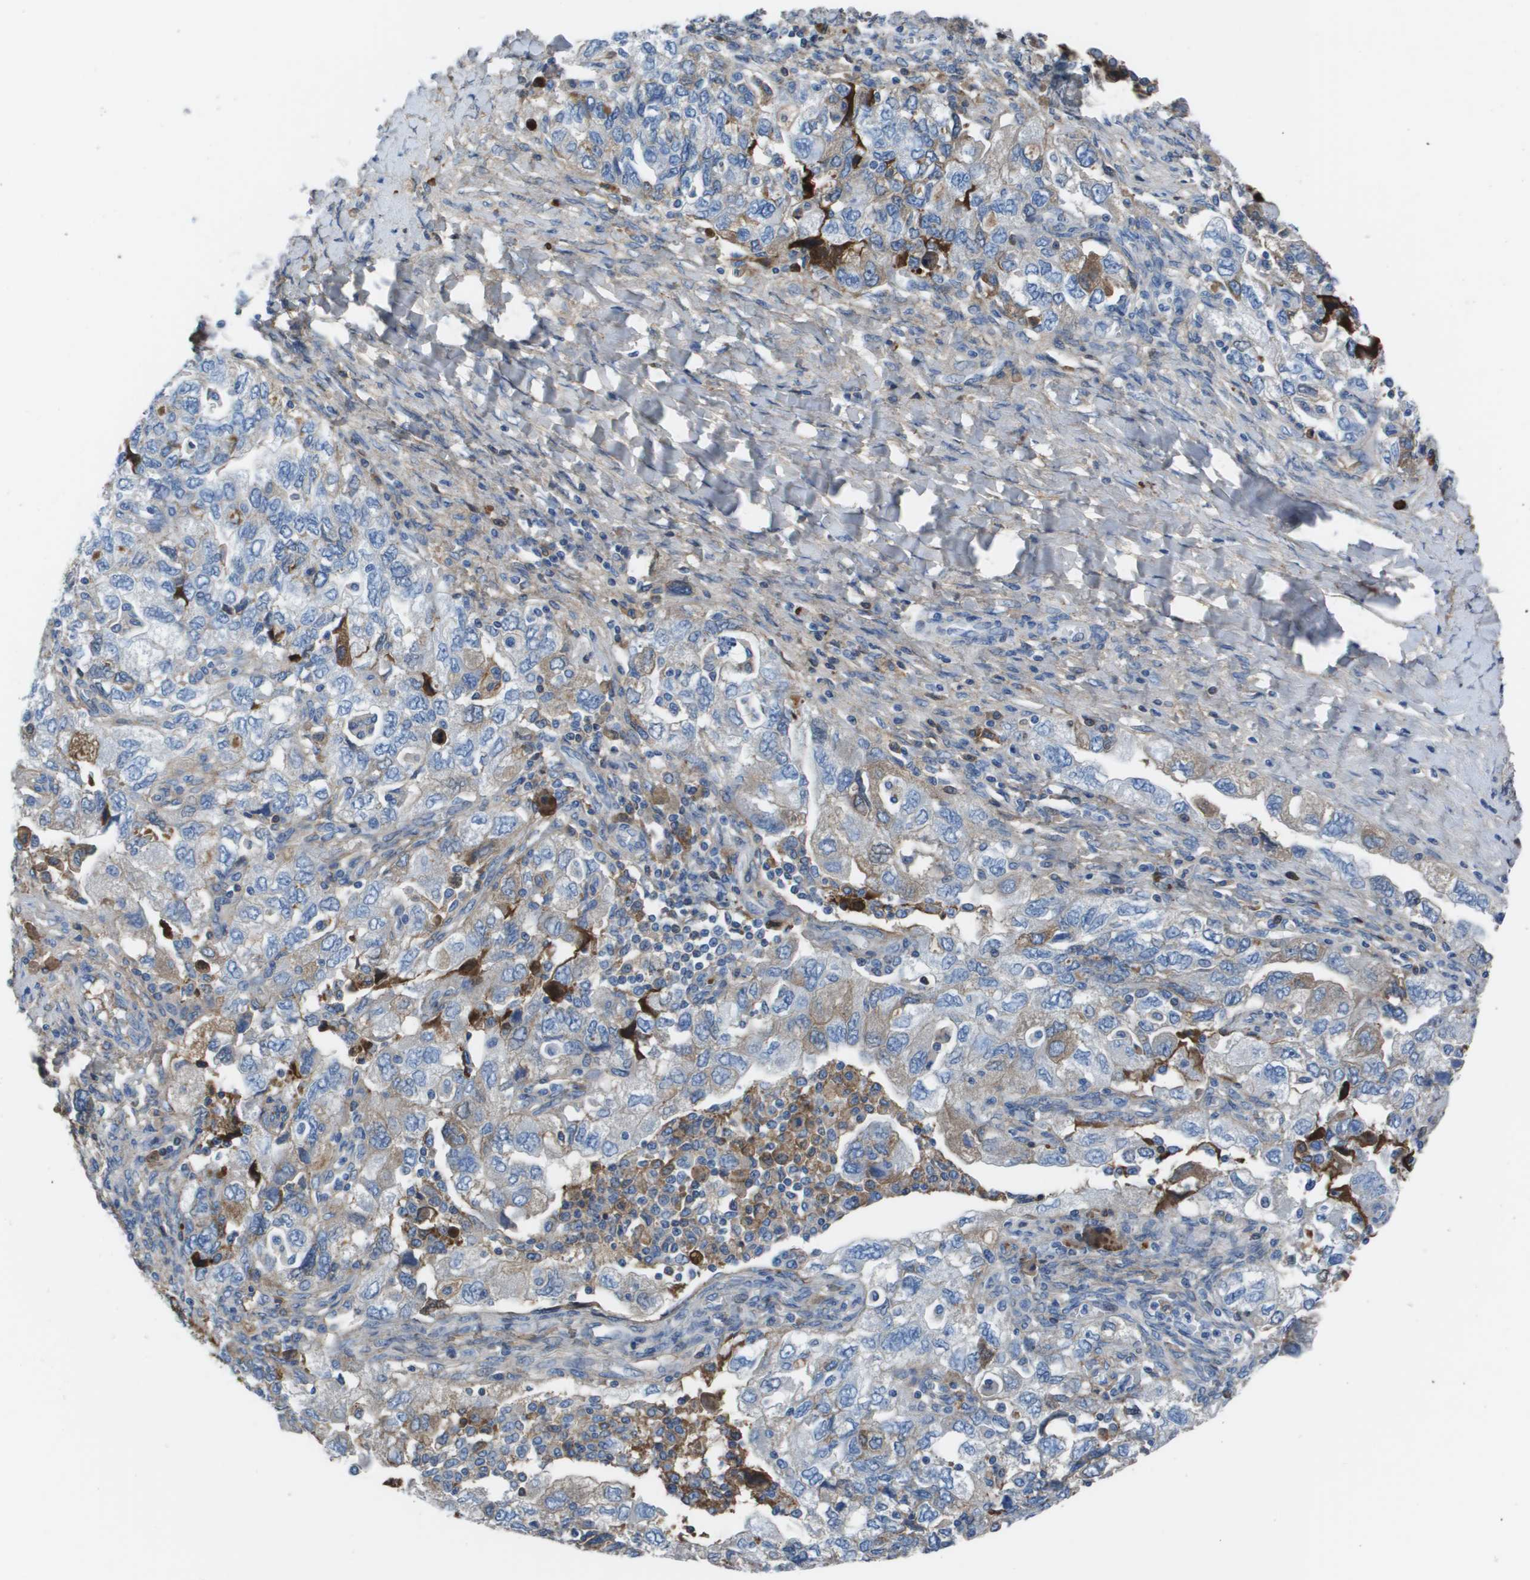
{"staining": {"intensity": "moderate", "quantity": "<25%", "location": "cytoplasmic/membranous"}, "tissue": "ovarian cancer", "cell_type": "Tumor cells", "image_type": "cancer", "snomed": [{"axis": "morphology", "description": "Carcinoma, NOS"}, {"axis": "morphology", "description": "Cystadenocarcinoma, serous, NOS"}, {"axis": "topography", "description": "Ovary"}], "caption": "IHC staining of ovarian cancer (serous cystadenocarcinoma), which exhibits low levels of moderate cytoplasmic/membranous positivity in approximately <25% of tumor cells indicating moderate cytoplasmic/membranous protein staining. The staining was performed using DAB (3,3'-diaminobenzidine) (brown) for protein detection and nuclei were counterstained in hematoxylin (blue).", "gene": "VTN", "patient": {"sex": "female", "age": 69}}